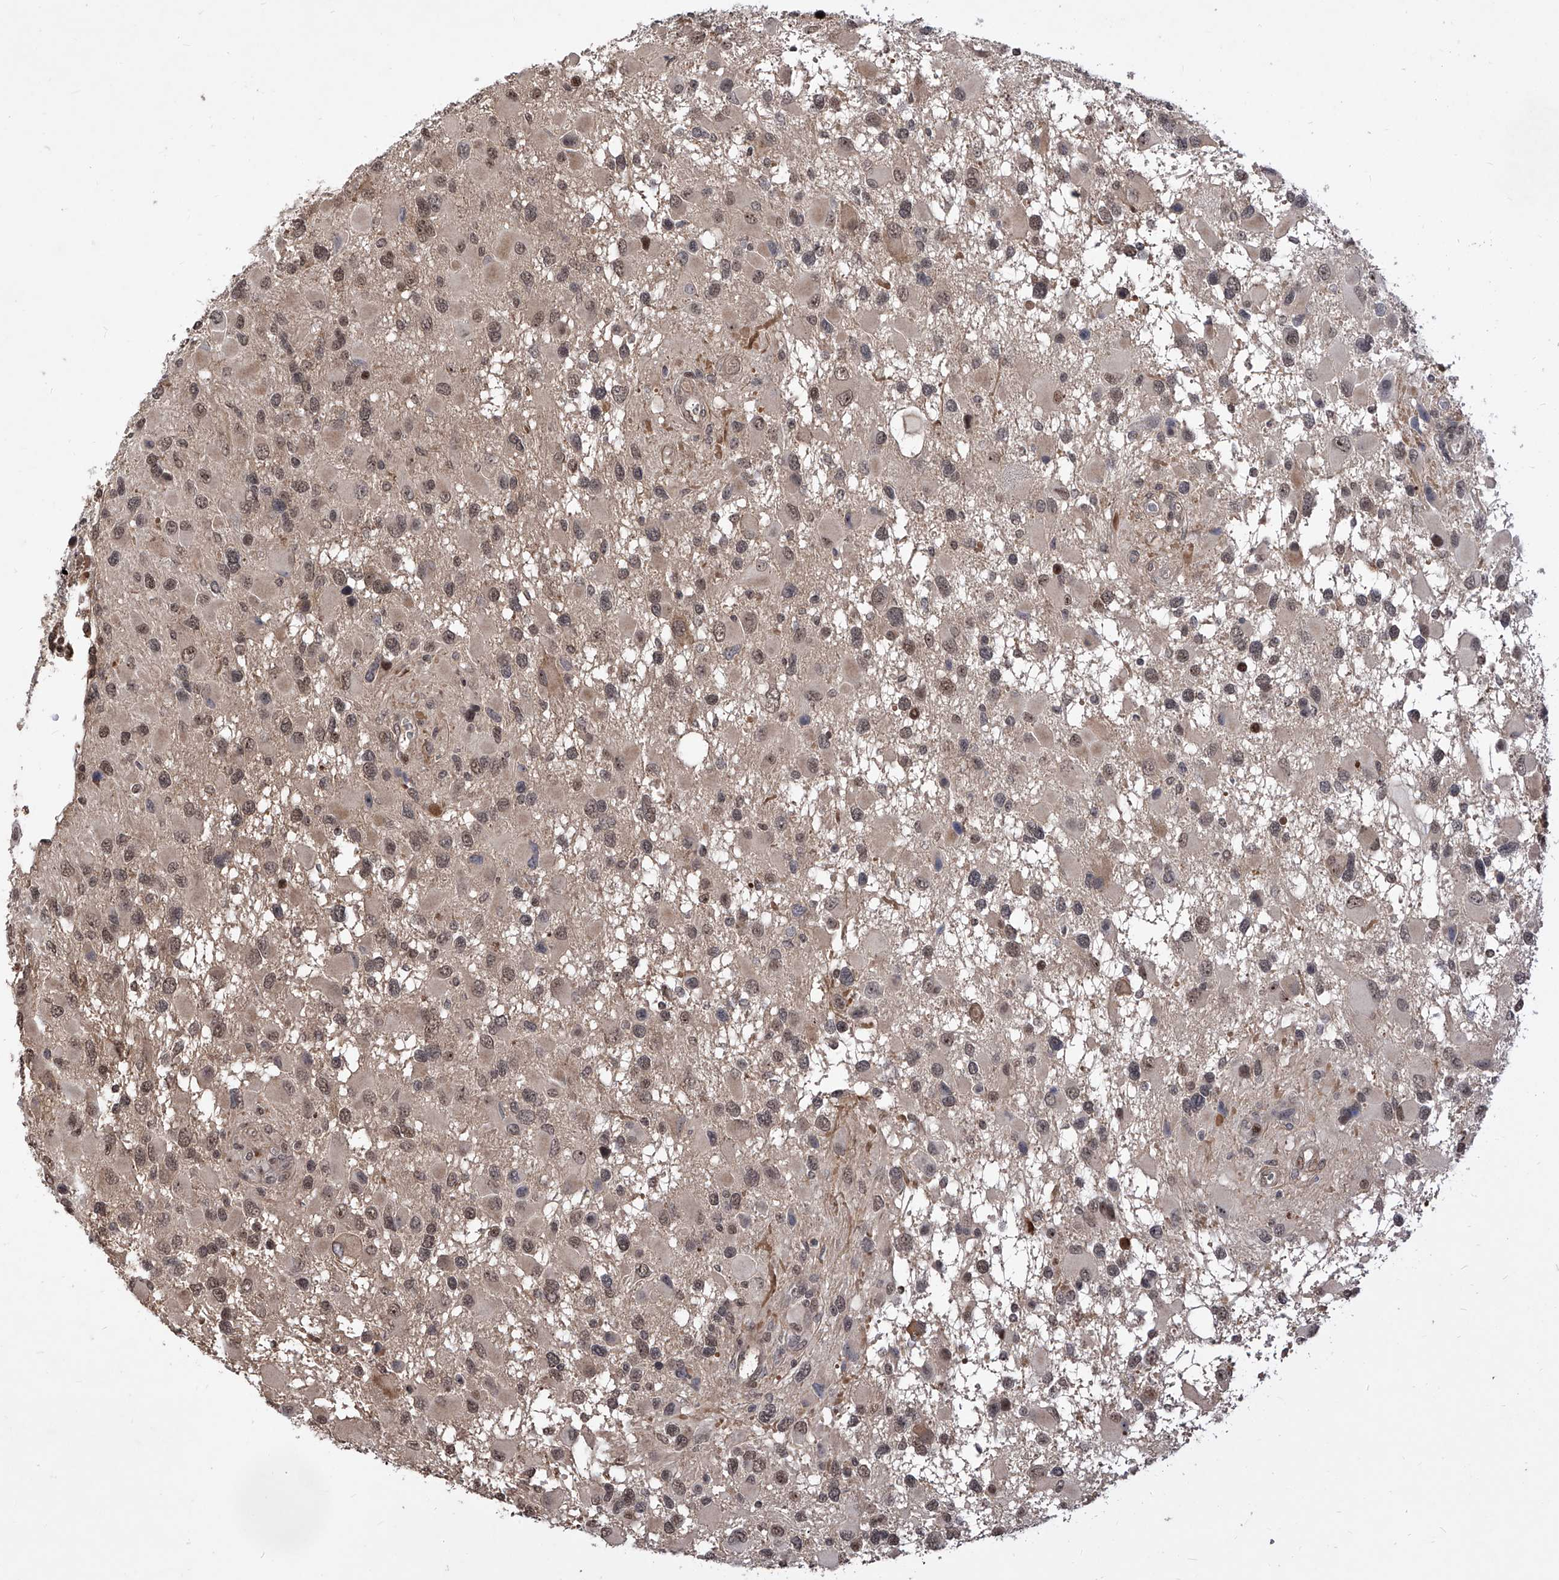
{"staining": {"intensity": "weak", "quantity": ">75%", "location": "nuclear"}, "tissue": "glioma", "cell_type": "Tumor cells", "image_type": "cancer", "snomed": [{"axis": "morphology", "description": "Glioma, malignant, High grade"}, {"axis": "topography", "description": "Brain"}], "caption": "IHC (DAB) staining of human glioma exhibits weak nuclear protein staining in approximately >75% of tumor cells.", "gene": "LGR4", "patient": {"sex": "male", "age": 53}}